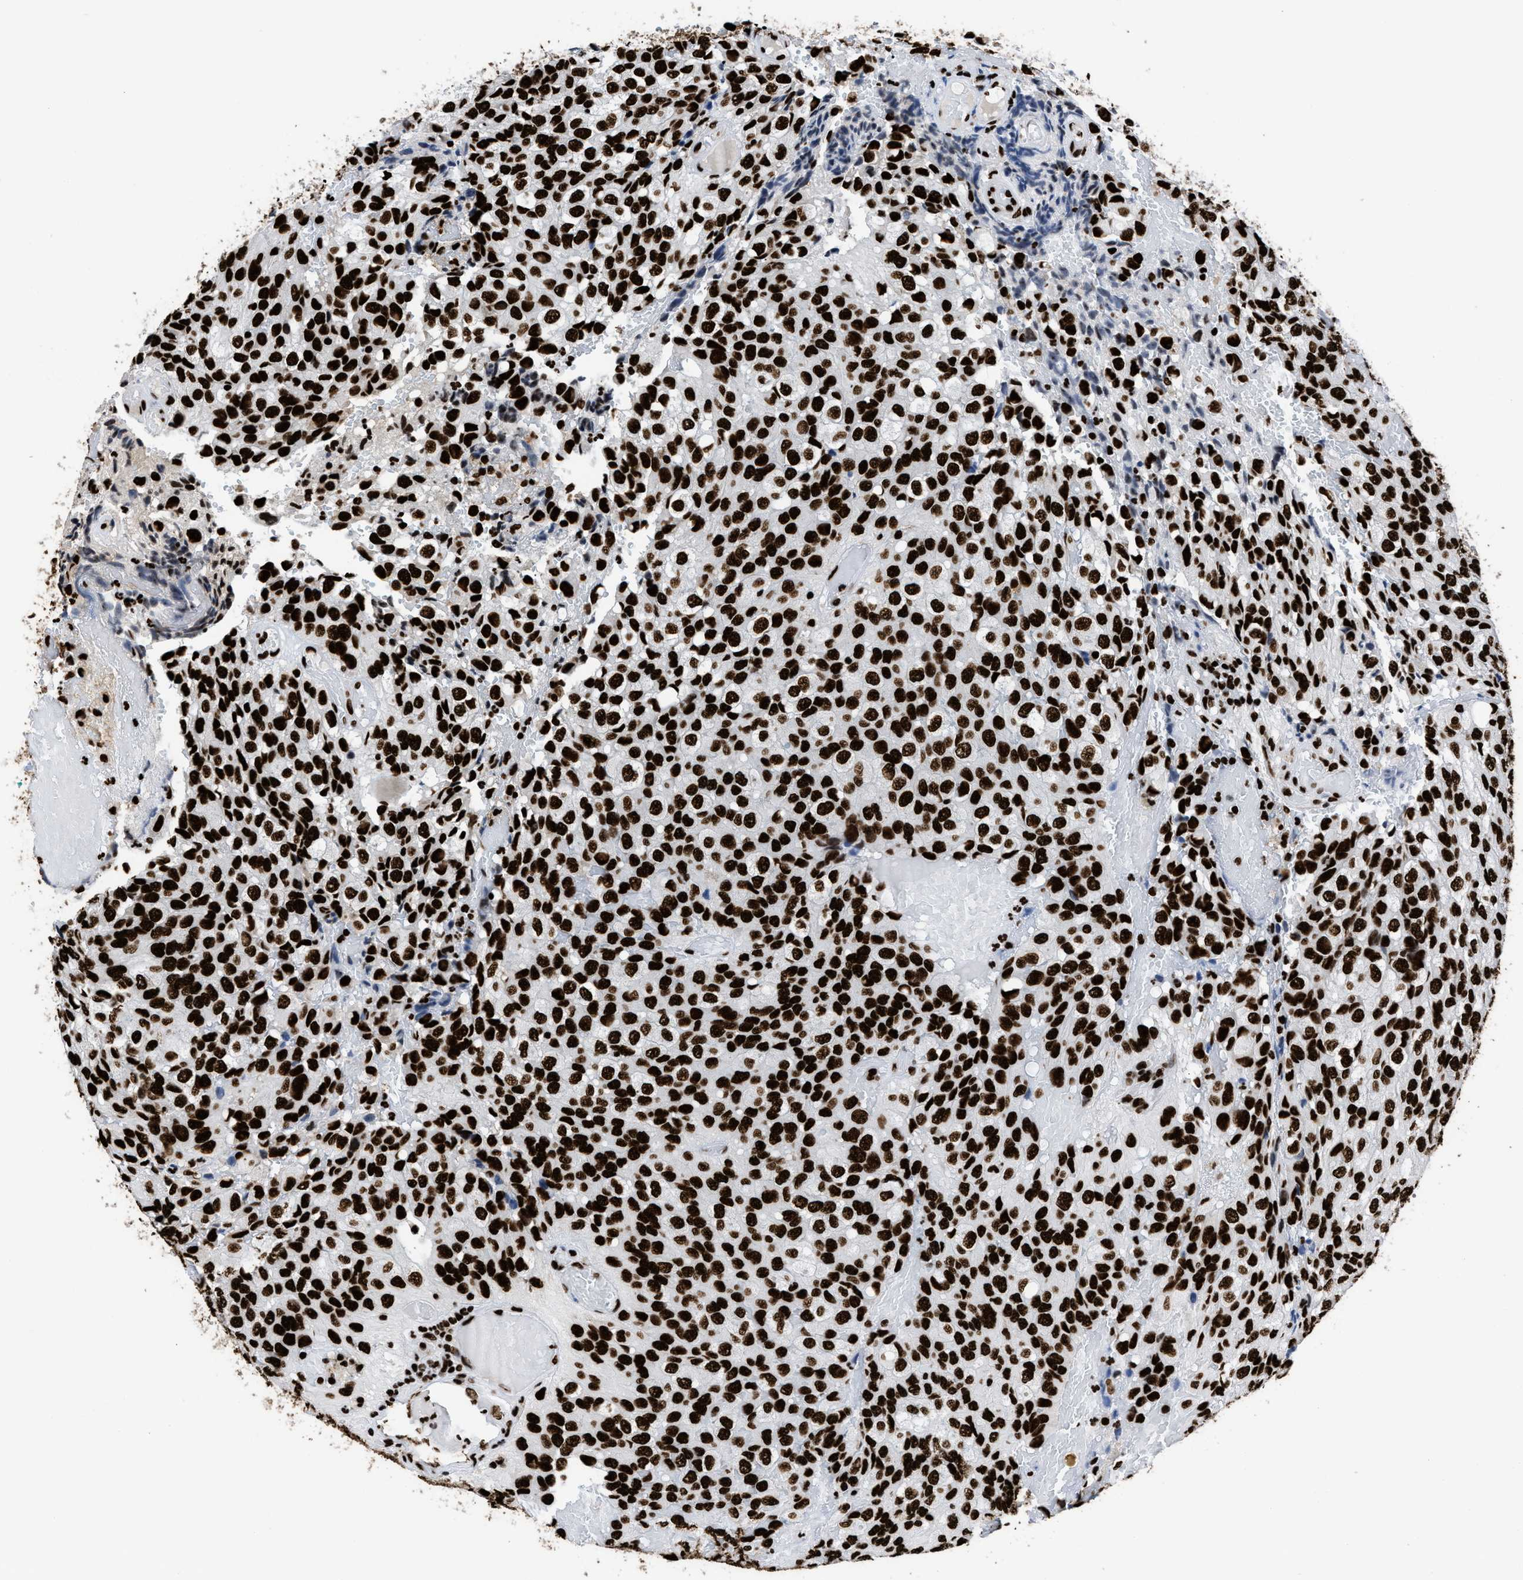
{"staining": {"intensity": "strong", "quantity": ">75%", "location": "nuclear"}, "tissue": "glioma", "cell_type": "Tumor cells", "image_type": "cancer", "snomed": [{"axis": "morphology", "description": "Glioma, malignant, High grade"}, {"axis": "topography", "description": "Brain"}], "caption": "Immunohistochemical staining of human glioma shows strong nuclear protein expression in about >75% of tumor cells. (DAB (3,3'-diaminobenzidine) IHC with brightfield microscopy, high magnification).", "gene": "HNRNPM", "patient": {"sex": "male", "age": 32}}